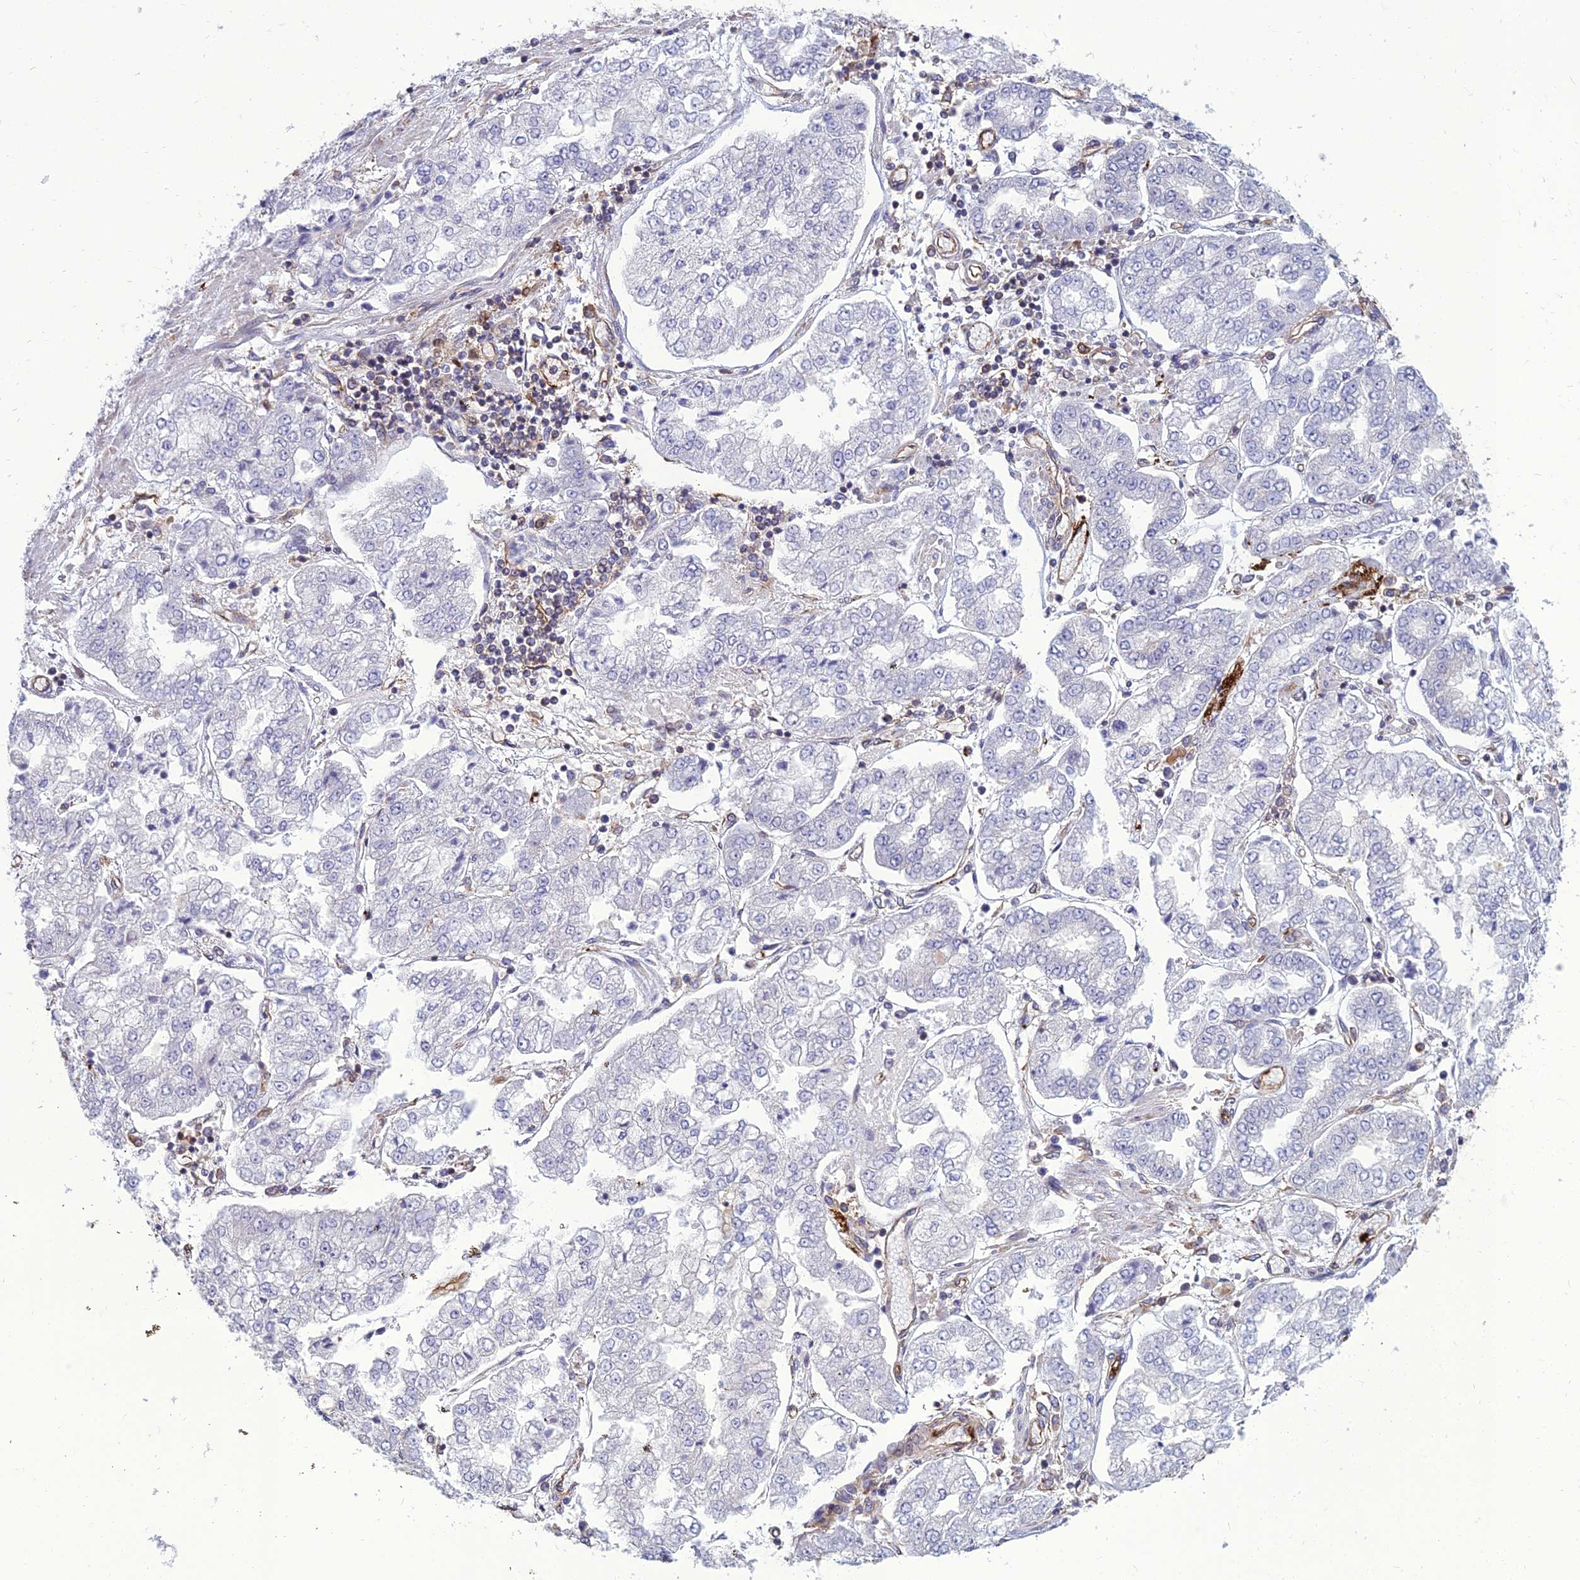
{"staining": {"intensity": "negative", "quantity": "none", "location": "none"}, "tissue": "stomach cancer", "cell_type": "Tumor cells", "image_type": "cancer", "snomed": [{"axis": "morphology", "description": "Adenocarcinoma, NOS"}, {"axis": "topography", "description": "Stomach"}], "caption": "The histopathology image displays no significant expression in tumor cells of adenocarcinoma (stomach).", "gene": "PSMD11", "patient": {"sex": "male", "age": 76}}